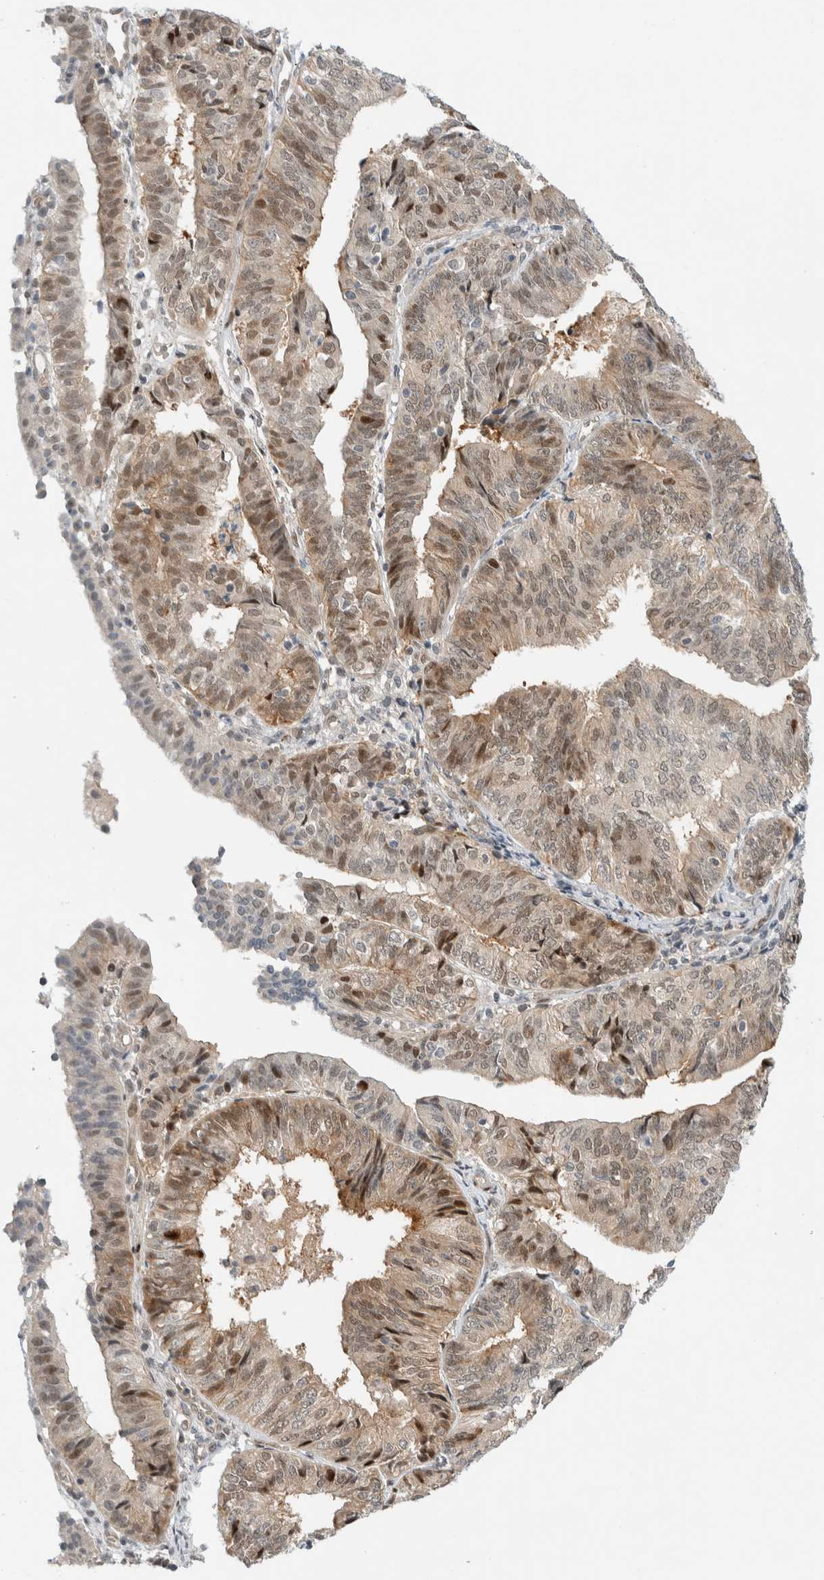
{"staining": {"intensity": "weak", "quantity": "25%-75%", "location": "cytoplasmic/membranous,nuclear"}, "tissue": "endometrial cancer", "cell_type": "Tumor cells", "image_type": "cancer", "snomed": [{"axis": "morphology", "description": "Adenocarcinoma, NOS"}, {"axis": "topography", "description": "Endometrium"}], "caption": "A low amount of weak cytoplasmic/membranous and nuclear expression is present in about 25%-75% of tumor cells in endometrial cancer tissue.", "gene": "NCR3LG1", "patient": {"sex": "female", "age": 58}}